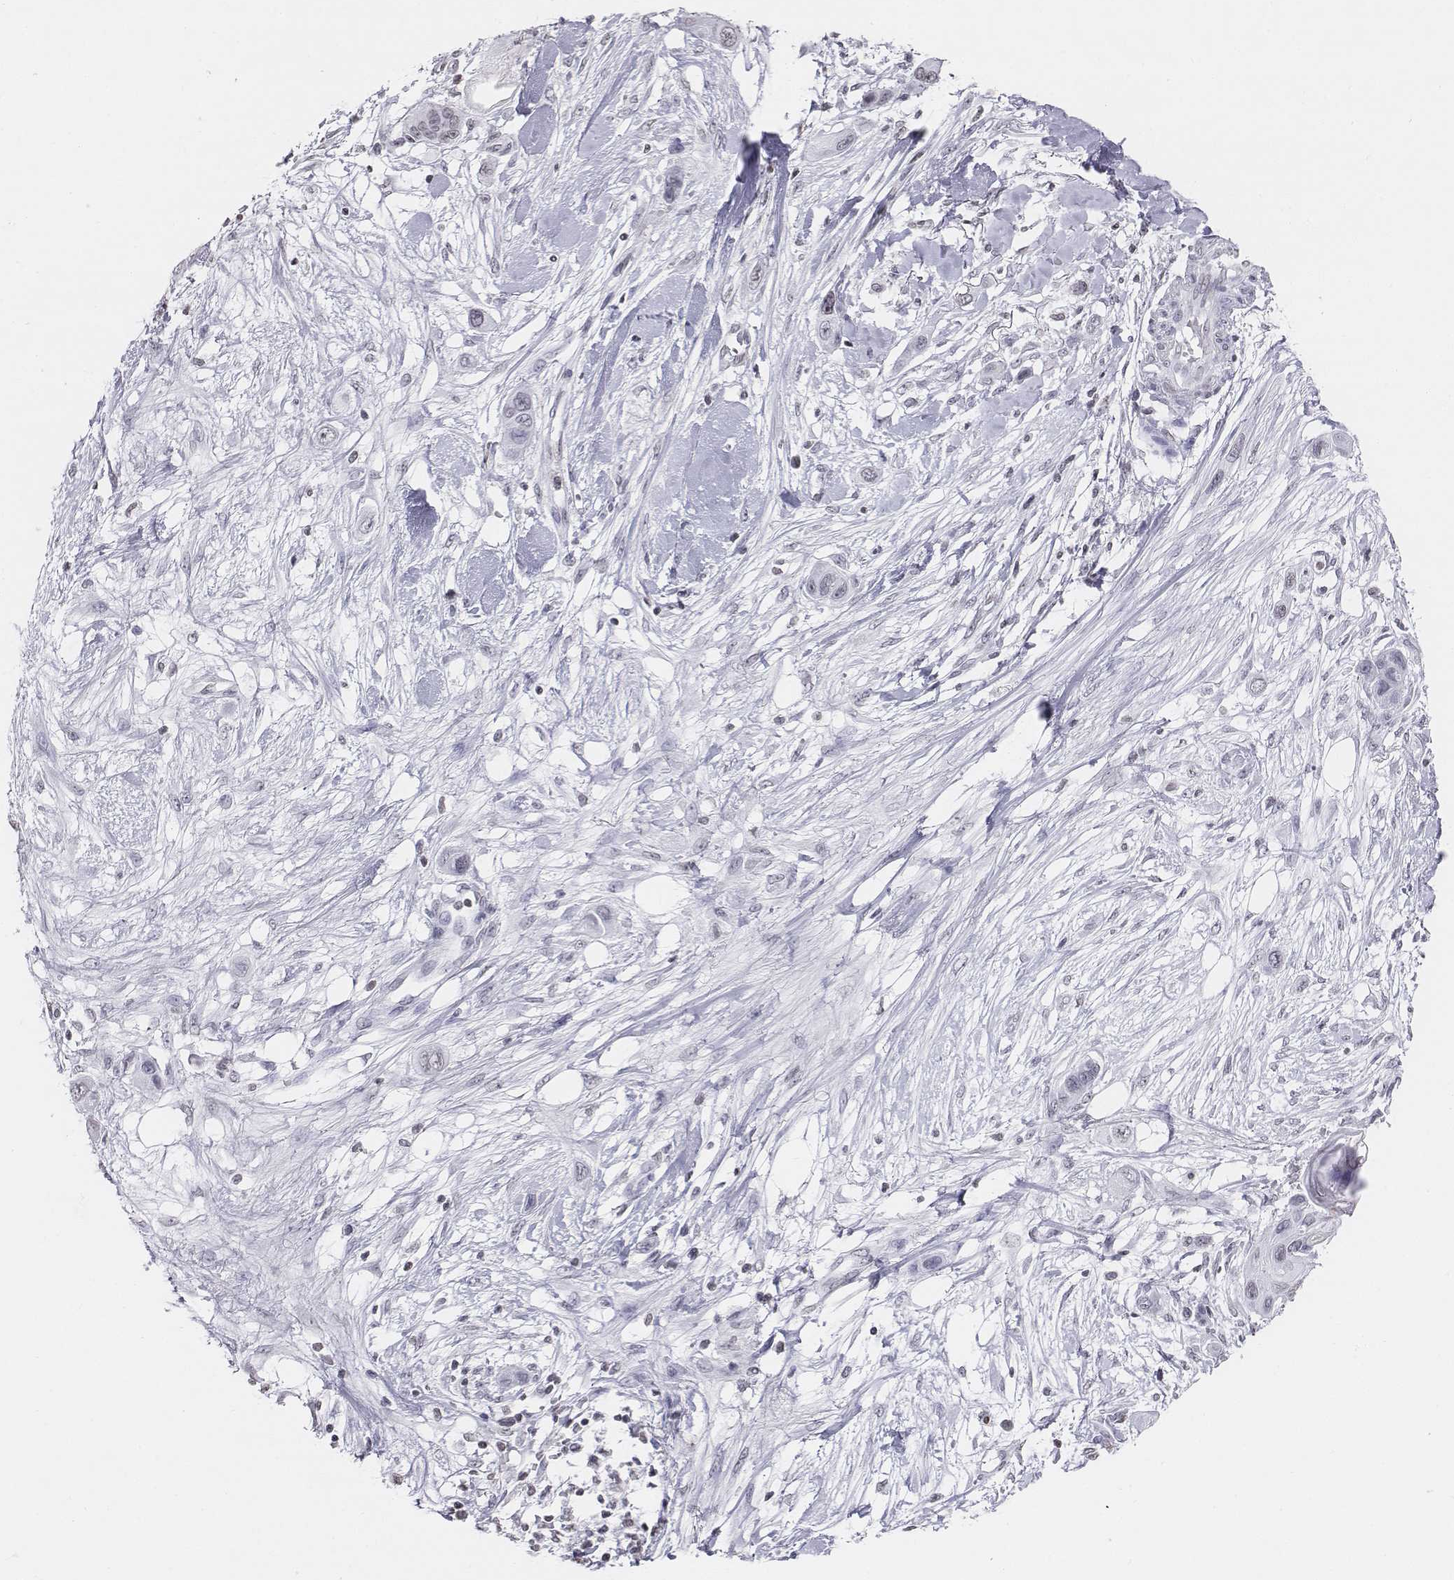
{"staining": {"intensity": "negative", "quantity": "none", "location": "none"}, "tissue": "skin cancer", "cell_type": "Tumor cells", "image_type": "cancer", "snomed": [{"axis": "morphology", "description": "Squamous cell carcinoma, NOS"}, {"axis": "topography", "description": "Skin"}], "caption": "An immunohistochemistry (IHC) image of skin cancer is shown. There is no staining in tumor cells of skin cancer.", "gene": "BARHL1", "patient": {"sex": "male", "age": 79}}